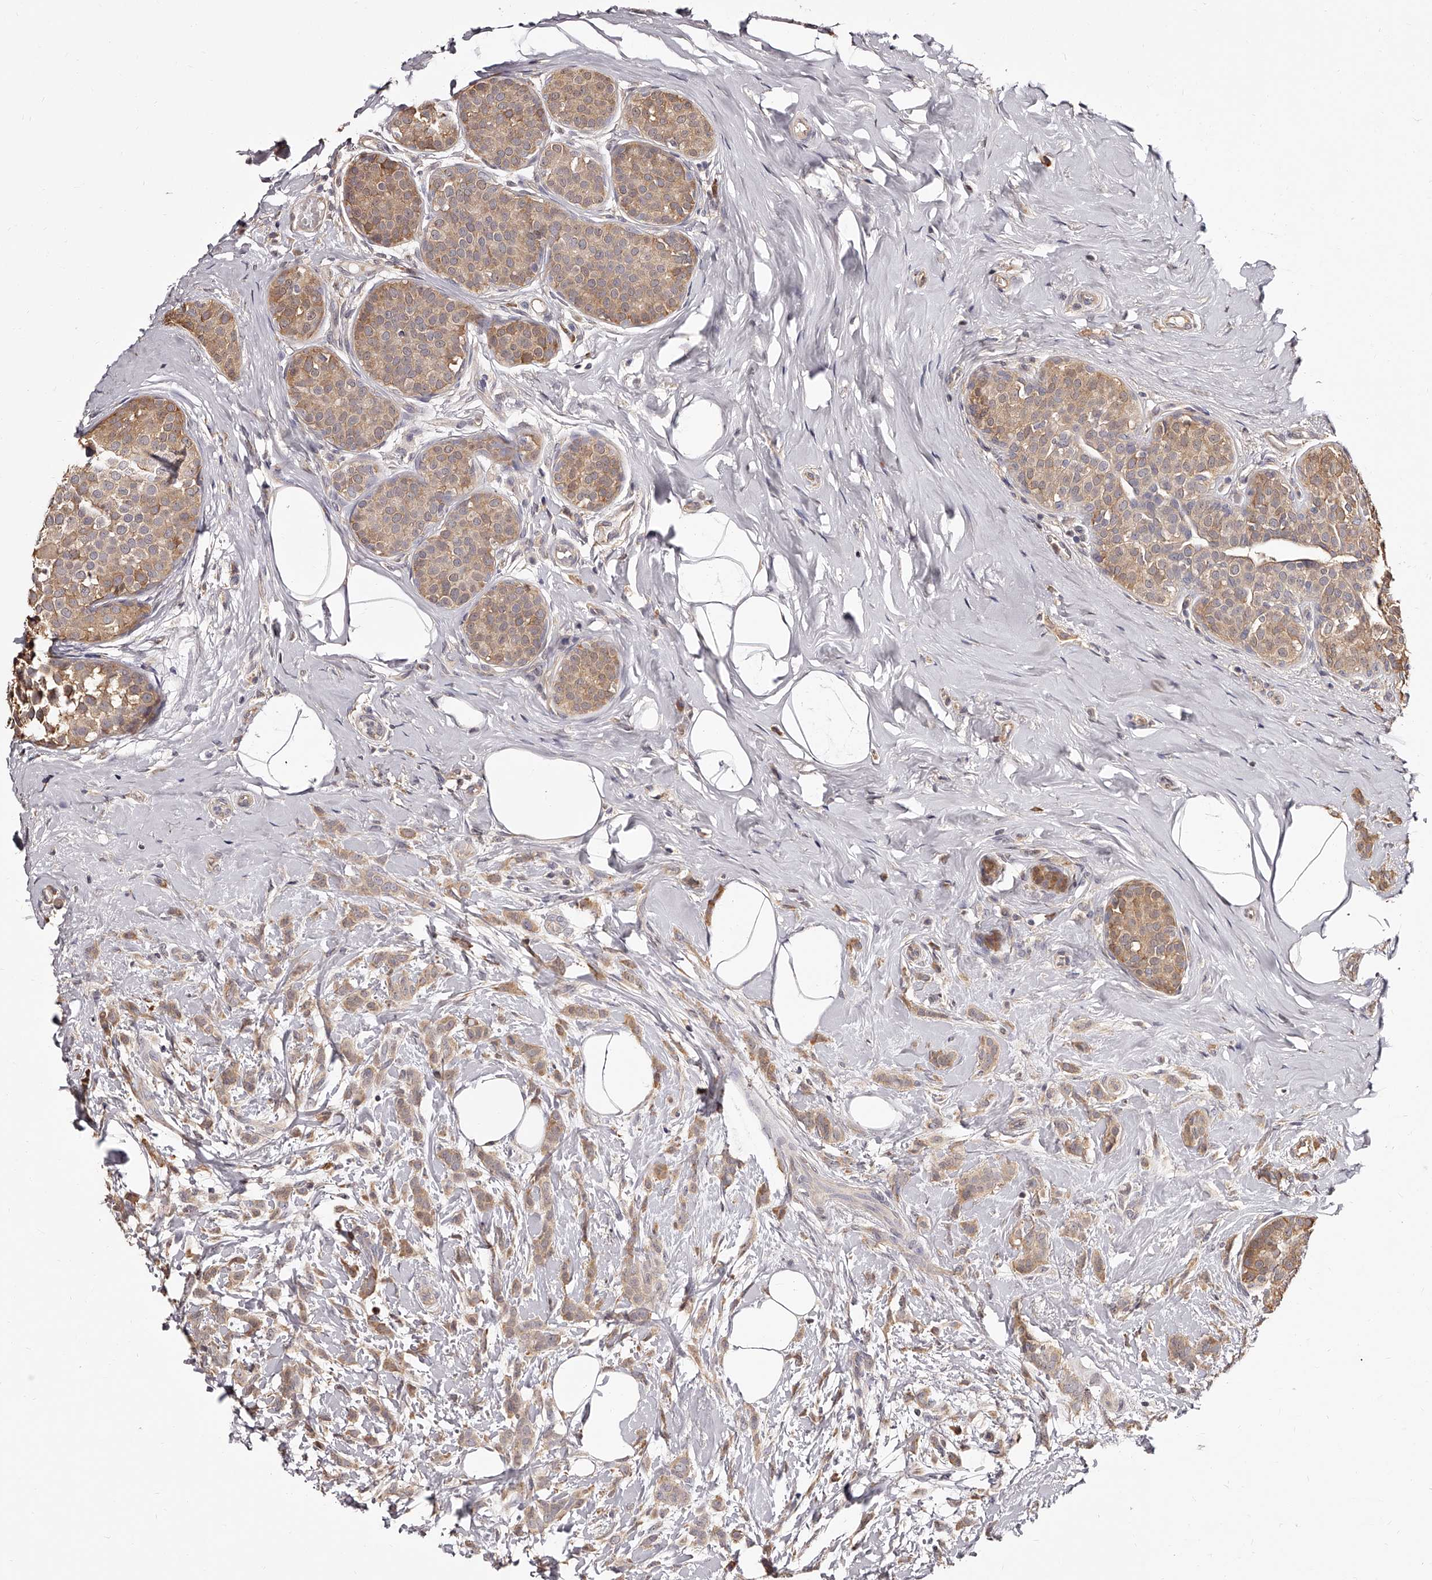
{"staining": {"intensity": "moderate", "quantity": ">75%", "location": "cytoplasmic/membranous"}, "tissue": "breast cancer", "cell_type": "Tumor cells", "image_type": "cancer", "snomed": [{"axis": "morphology", "description": "Lobular carcinoma, in situ"}, {"axis": "morphology", "description": "Lobular carcinoma"}, {"axis": "topography", "description": "Breast"}], "caption": "Immunohistochemistry (IHC) photomicrograph of breast cancer (lobular carcinoma) stained for a protein (brown), which displays medium levels of moderate cytoplasmic/membranous positivity in about >75% of tumor cells.", "gene": "ZNF582", "patient": {"sex": "female", "age": 41}}